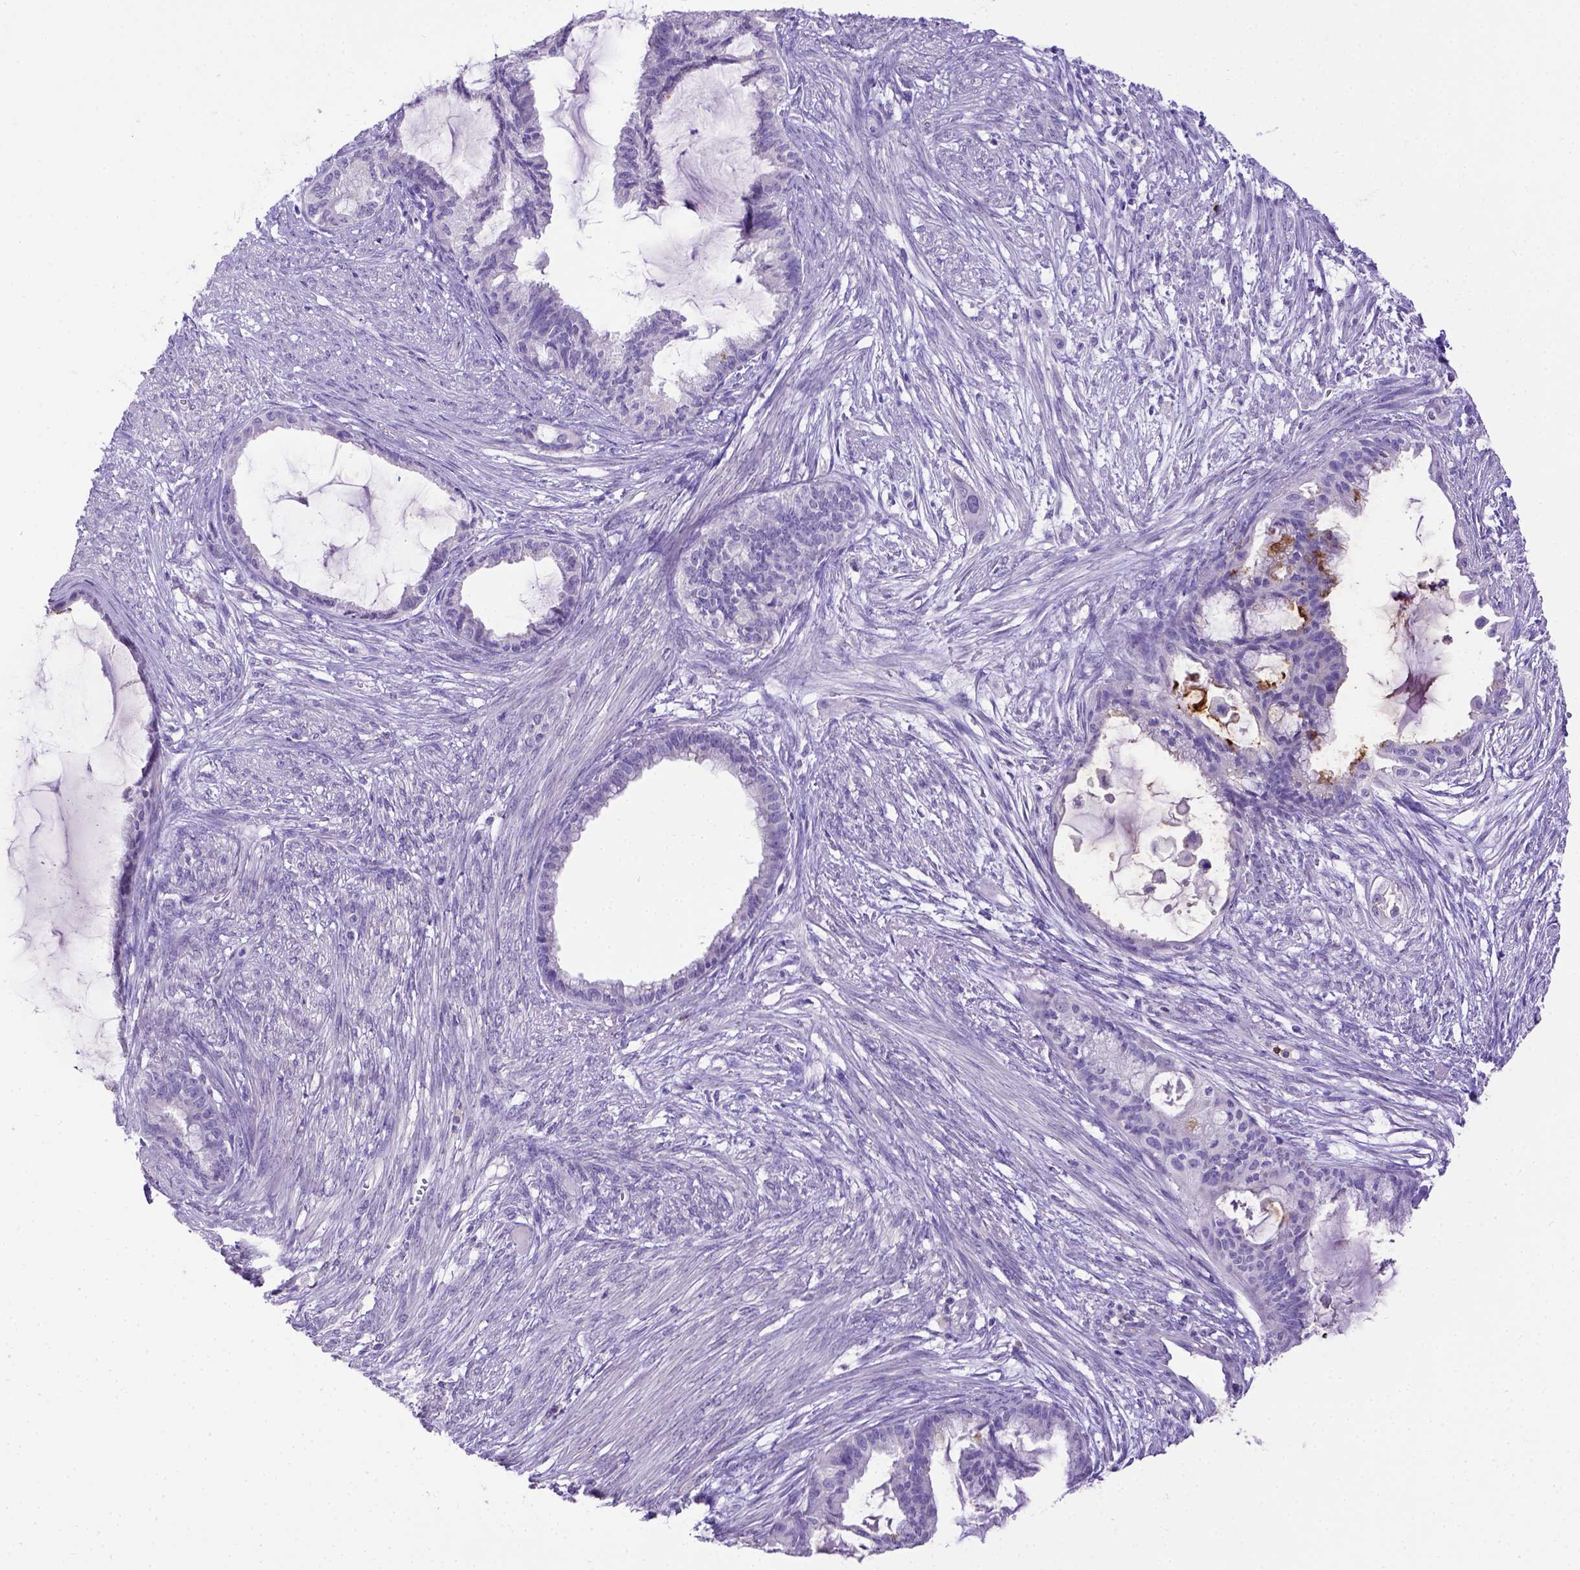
{"staining": {"intensity": "negative", "quantity": "none", "location": "none"}, "tissue": "endometrial cancer", "cell_type": "Tumor cells", "image_type": "cancer", "snomed": [{"axis": "morphology", "description": "Adenocarcinoma, NOS"}, {"axis": "topography", "description": "Endometrium"}], "caption": "Photomicrograph shows no protein expression in tumor cells of endometrial cancer tissue.", "gene": "B3GAT1", "patient": {"sex": "female", "age": 86}}